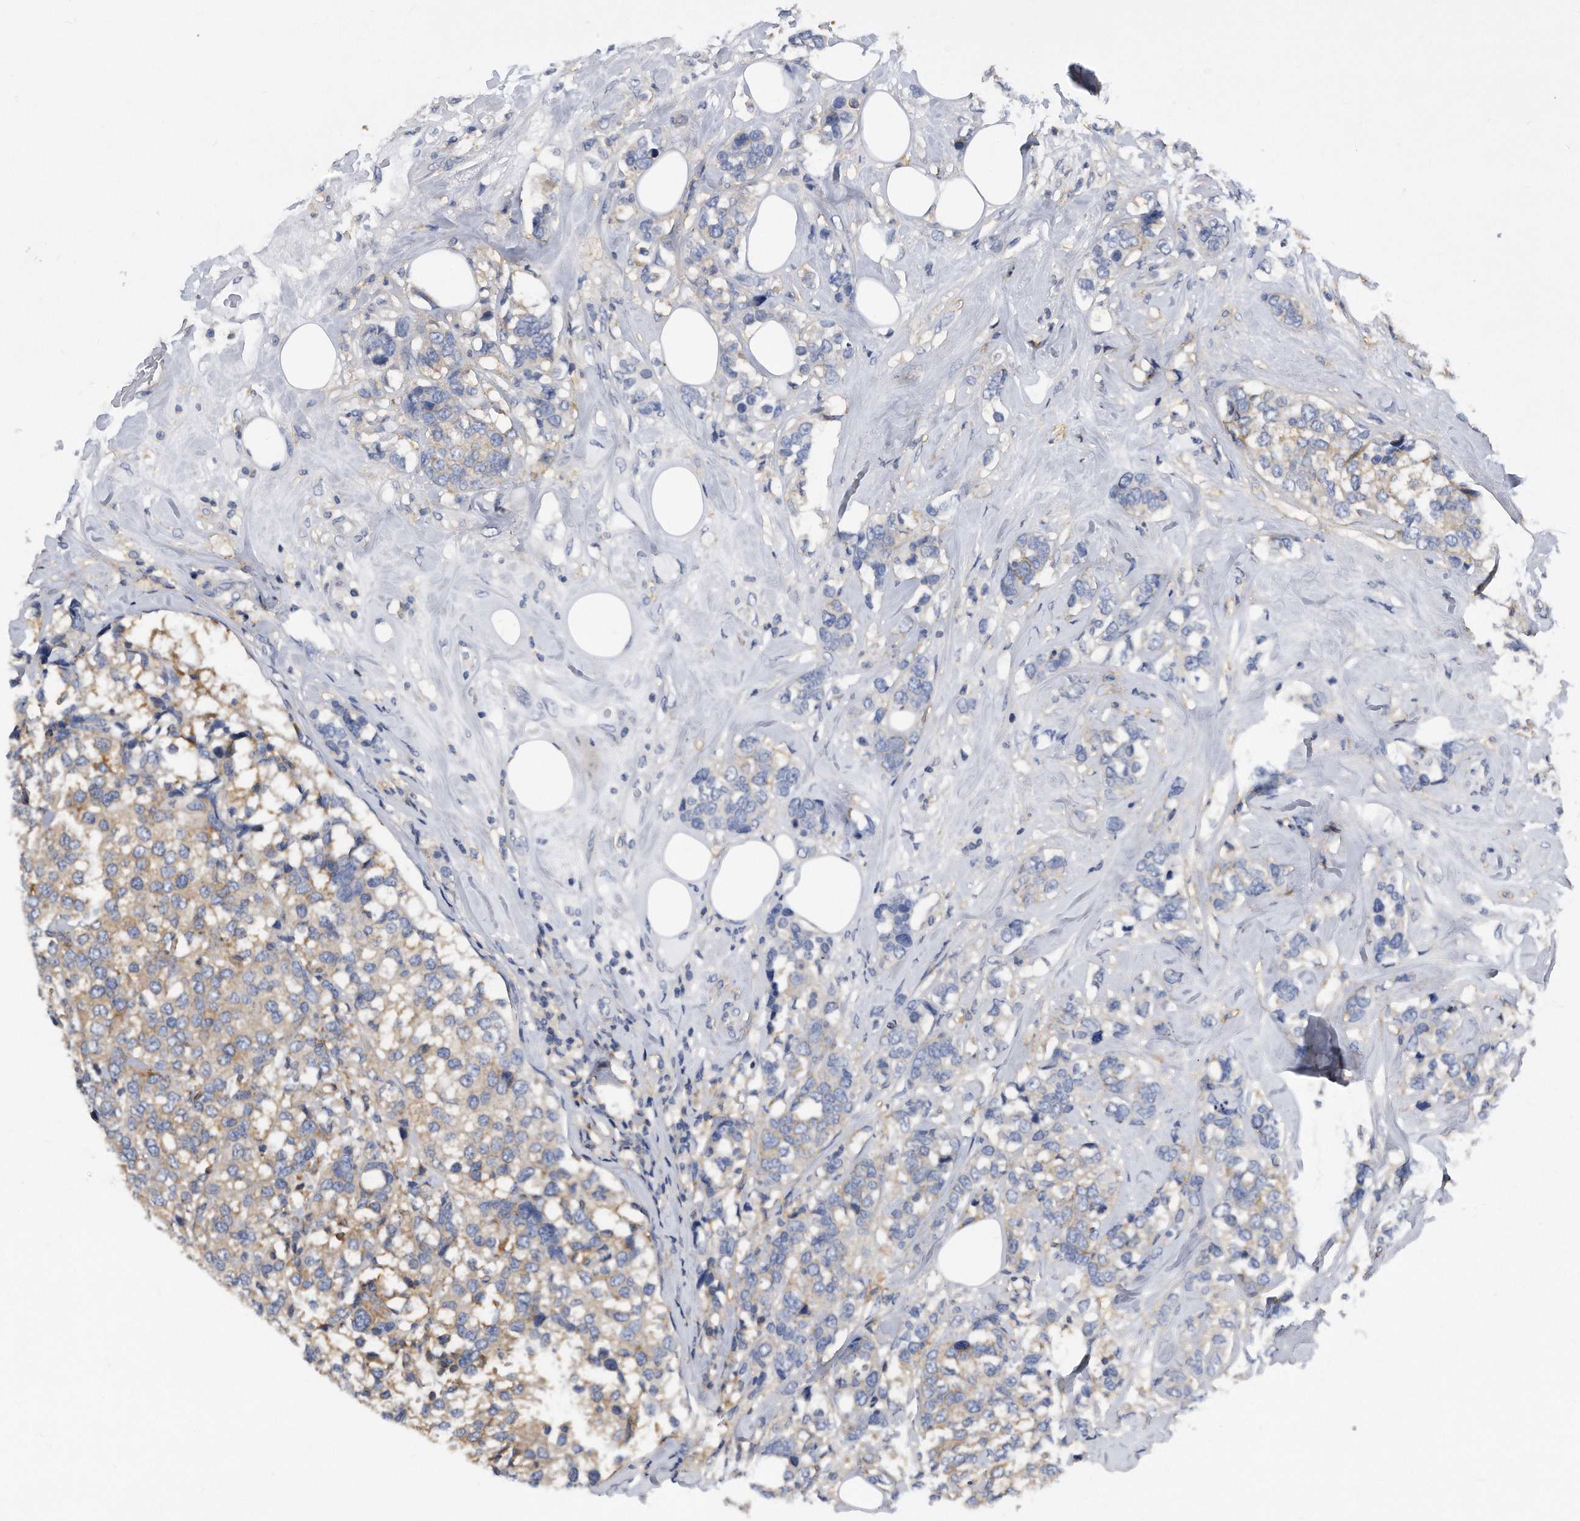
{"staining": {"intensity": "moderate", "quantity": "25%-75%", "location": "cytoplasmic/membranous"}, "tissue": "breast cancer", "cell_type": "Tumor cells", "image_type": "cancer", "snomed": [{"axis": "morphology", "description": "Lobular carcinoma"}, {"axis": "topography", "description": "Breast"}], "caption": "Approximately 25%-75% of tumor cells in human breast cancer reveal moderate cytoplasmic/membranous protein staining as visualized by brown immunohistochemical staining.", "gene": "ATG5", "patient": {"sex": "female", "age": 59}}